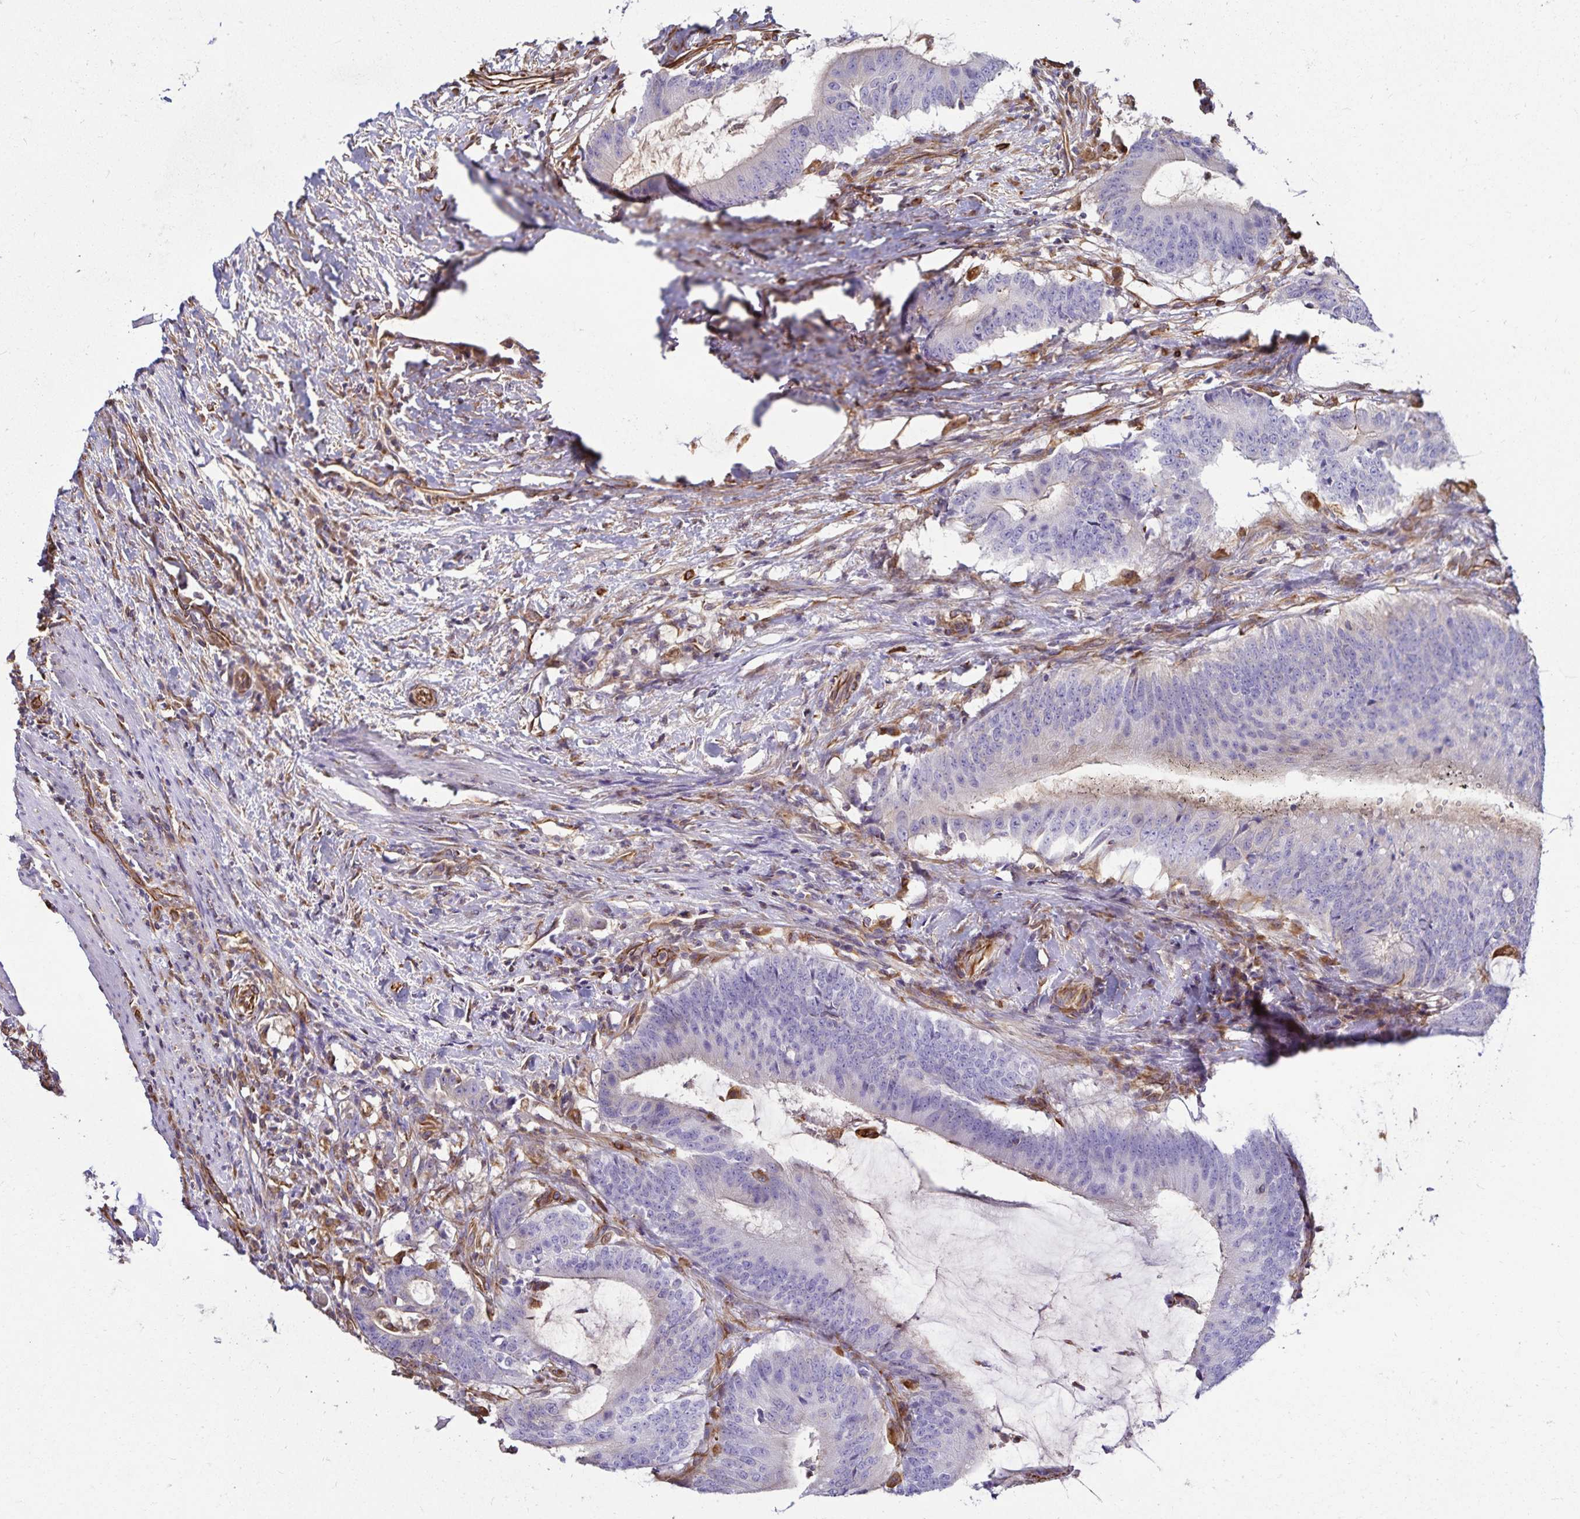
{"staining": {"intensity": "negative", "quantity": "none", "location": "none"}, "tissue": "colorectal cancer", "cell_type": "Tumor cells", "image_type": "cancer", "snomed": [{"axis": "morphology", "description": "Adenocarcinoma, NOS"}, {"axis": "topography", "description": "Colon"}], "caption": "The immunohistochemistry (IHC) histopathology image has no significant expression in tumor cells of colorectal cancer (adenocarcinoma) tissue.", "gene": "TRPV6", "patient": {"sex": "female", "age": 43}}